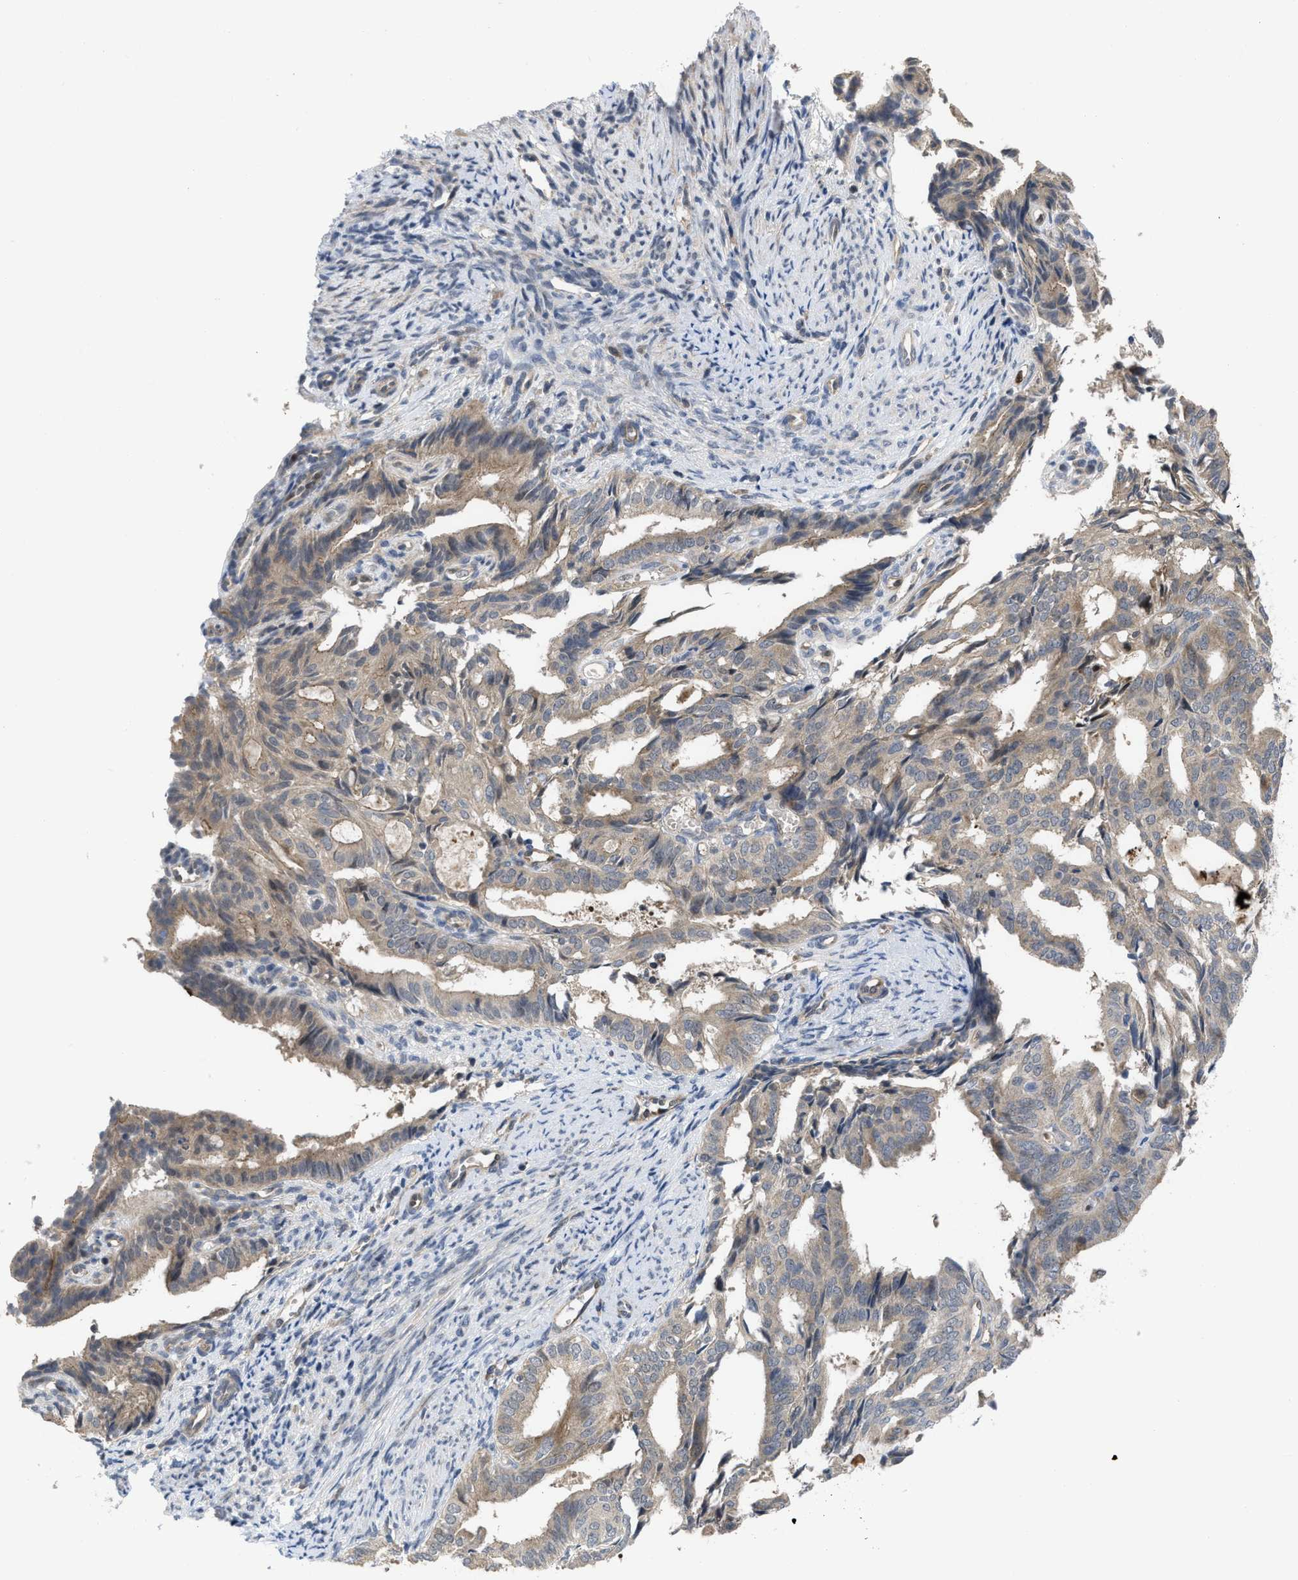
{"staining": {"intensity": "moderate", "quantity": "25%-75%", "location": "cytoplasmic/membranous"}, "tissue": "endometrial cancer", "cell_type": "Tumor cells", "image_type": "cancer", "snomed": [{"axis": "morphology", "description": "Adenocarcinoma, NOS"}, {"axis": "topography", "description": "Endometrium"}], "caption": "Endometrial adenocarcinoma stained with immunohistochemistry displays moderate cytoplasmic/membranous expression in approximately 25%-75% of tumor cells.", "gene": "LDAF1", "patient": {"sex": "female", "age": 58}}